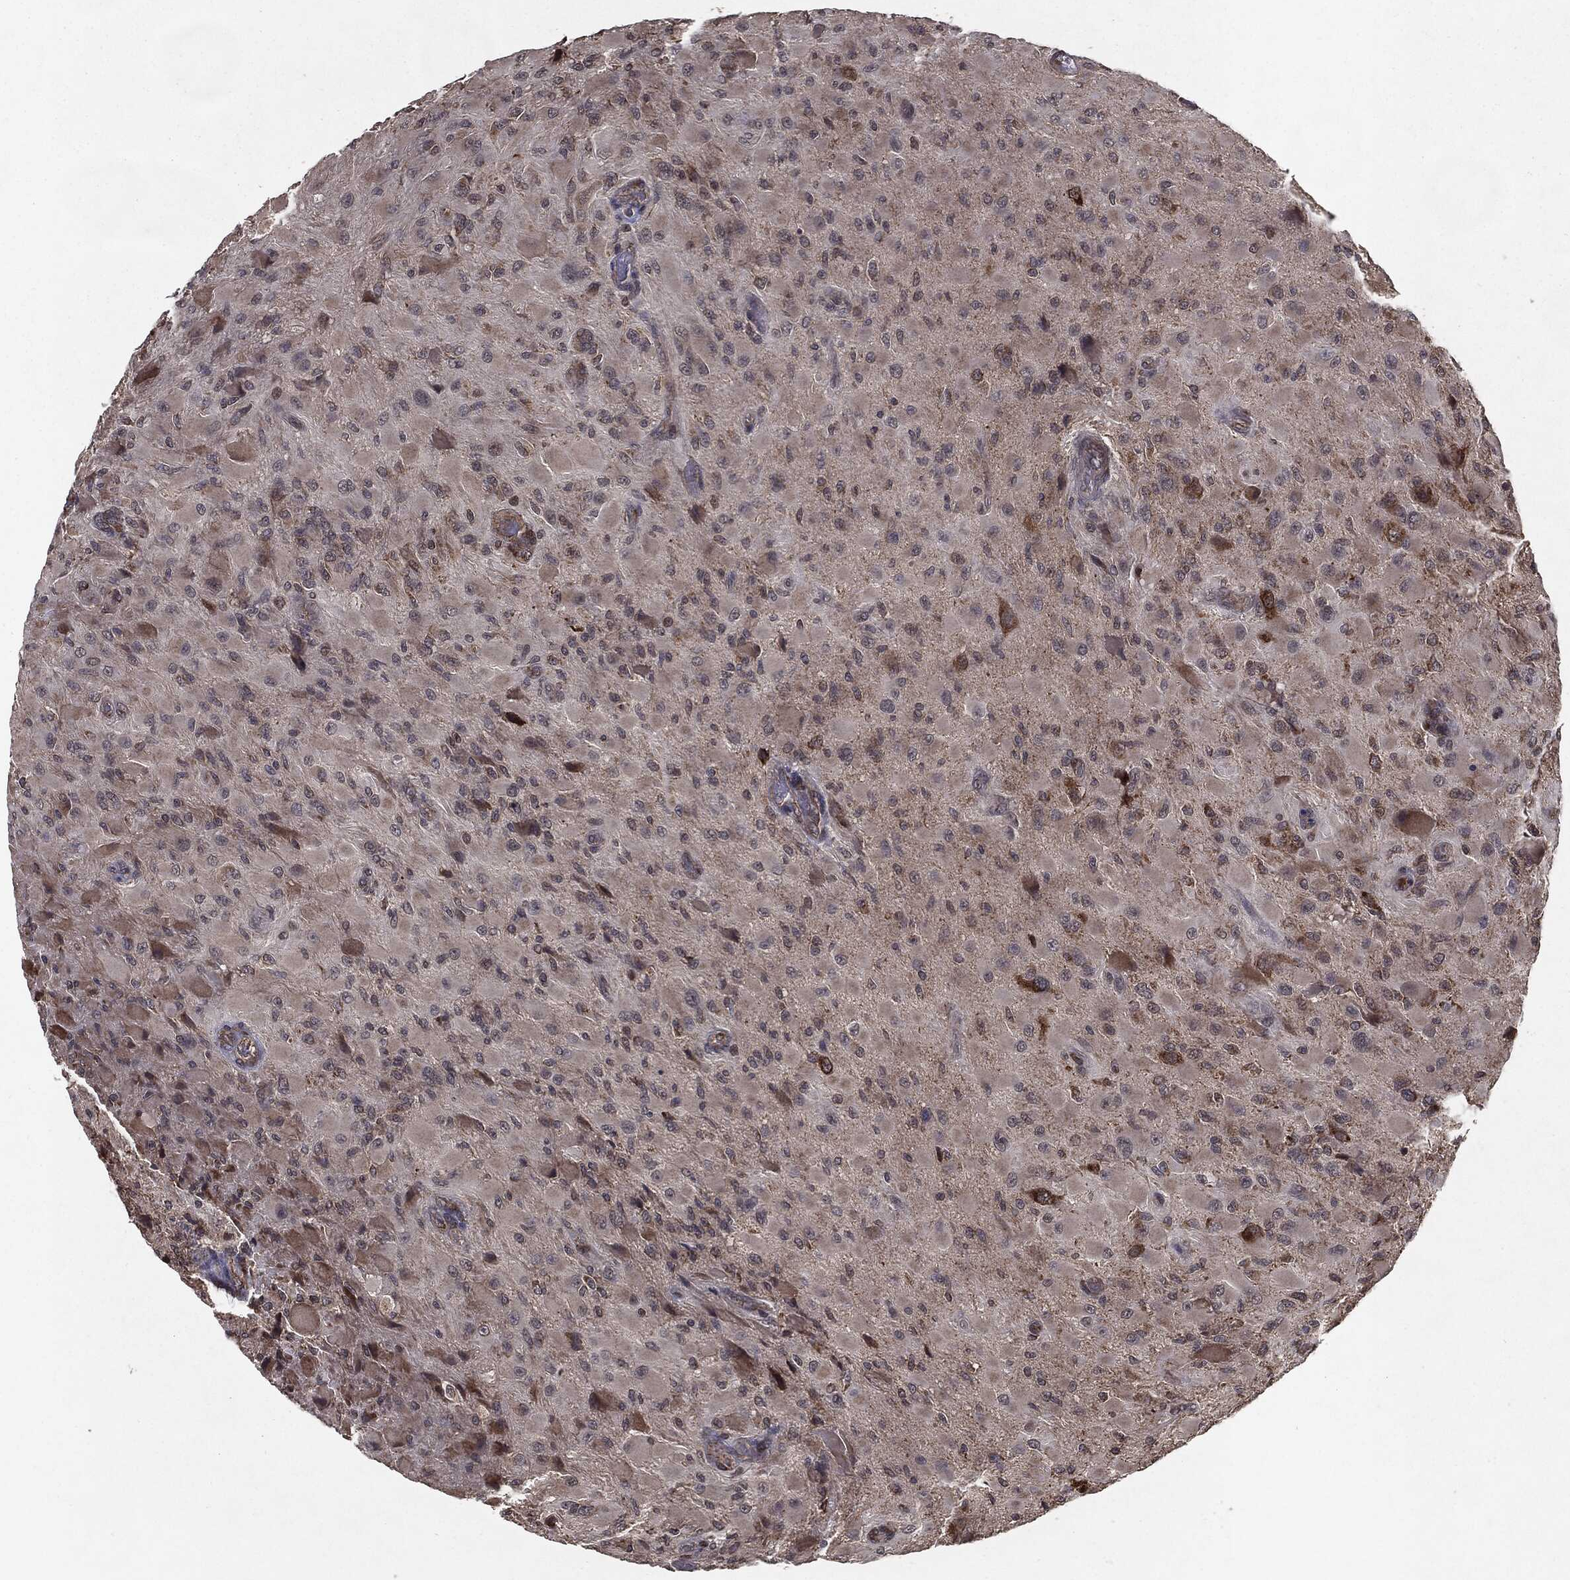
{"staining": {"intensity": "moderate", "quantity": "25%-75%", "location": "cytoplasmic/membranous"}, "tissue": "glioma", "cell_type": "Tumor cells", "image_type": "cancer", "snomed": [{"axis": "morphology", "description": "Glioma, malignant, High grade"}, {"axis": "topography", "description": "Cerebral cortex"}], "caption": "Immunohistochemistry (DAB) staining of malignant glioma (high-grade) displays moderate cytoplasmic/membranous protein expression in approximately 25%-75% of tumor cells.", "gene": "HDAC5", "patient": {"sex": "male", "age": 35}}